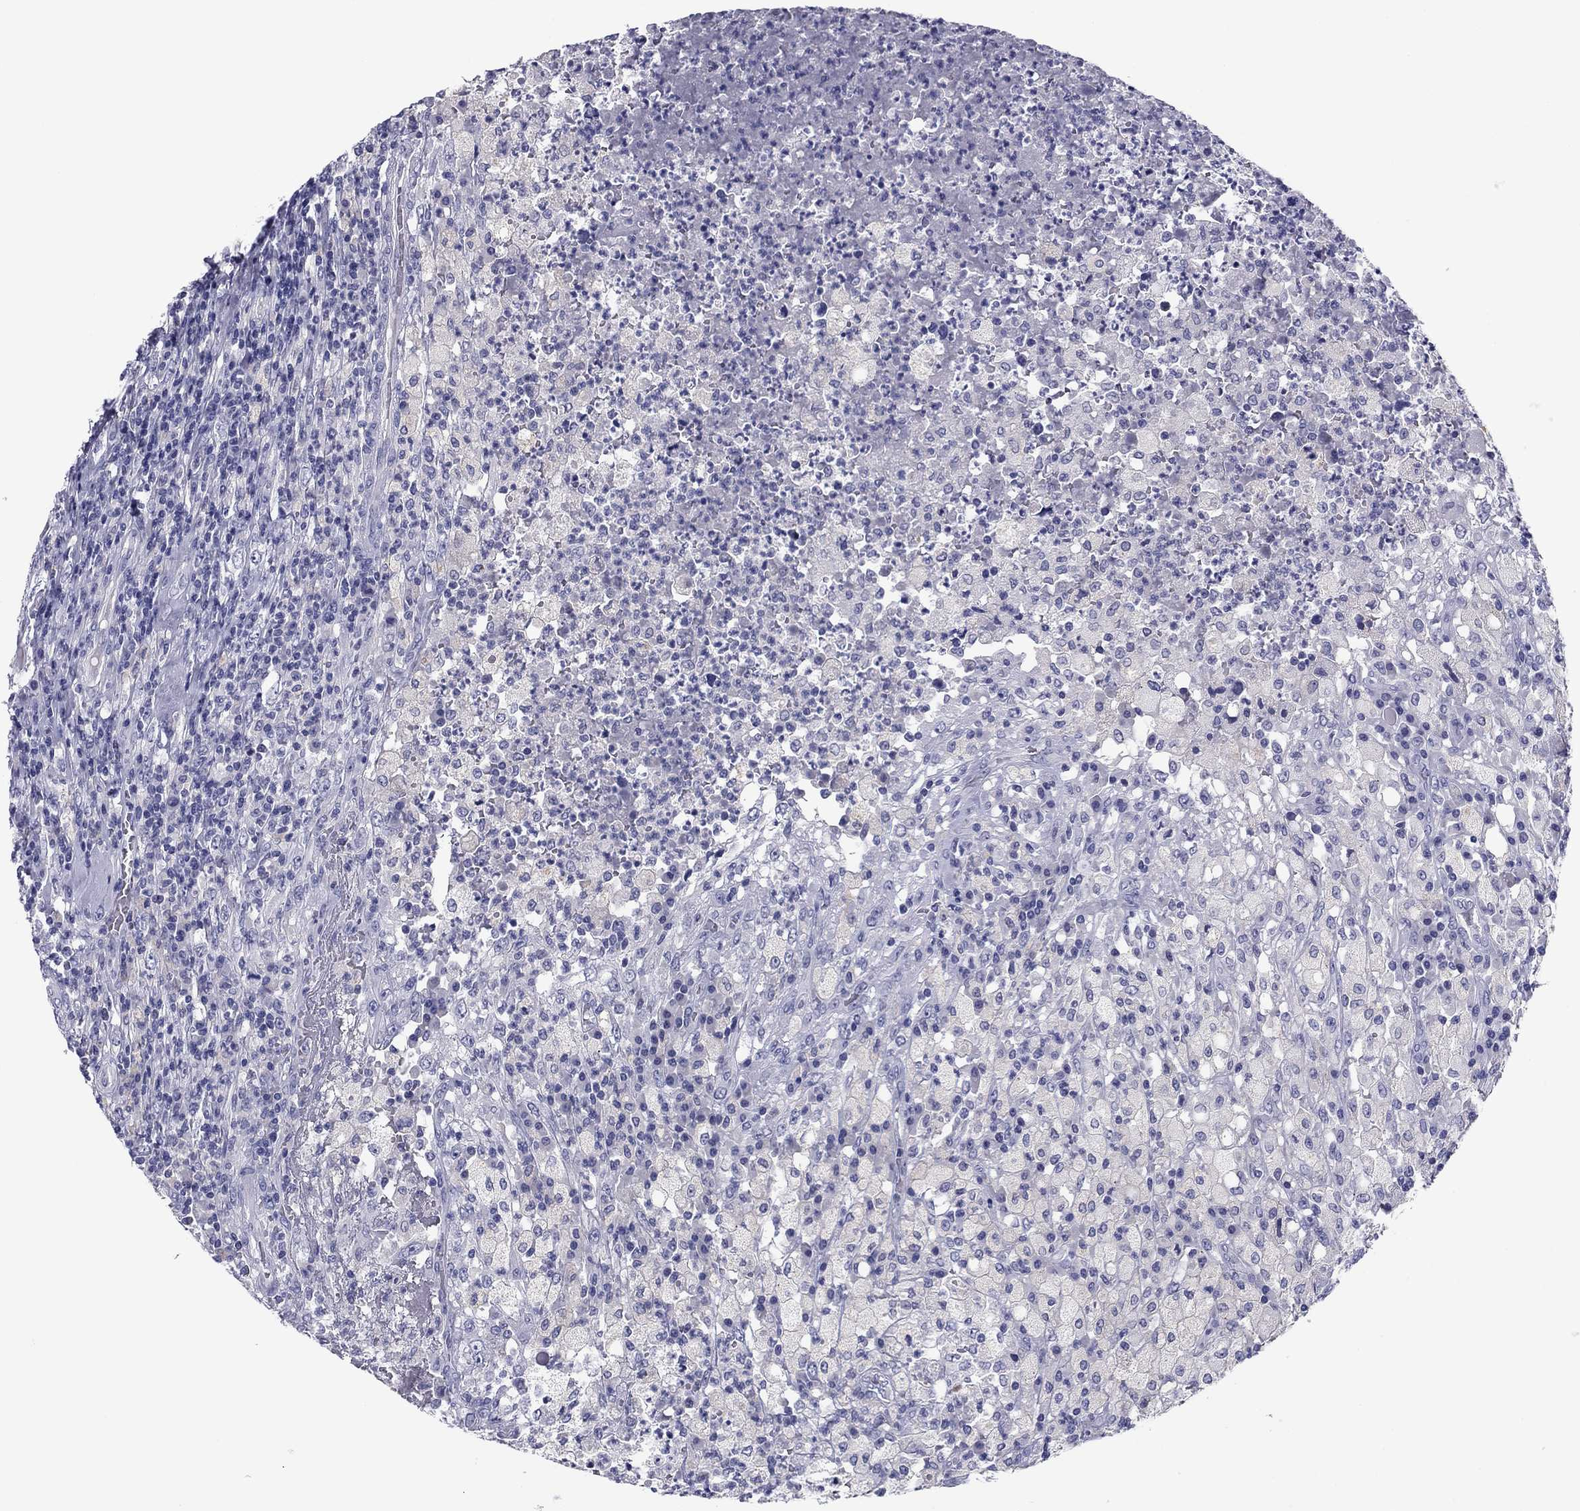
{"staining": {"intensity": "negative", "quantity": "none", "location": "none"}, "tissue": "testis cancer", "cell_type": "Tumor cells", "image_type": "cancer", "snomed": [{"axis": "morphology", "description": "Necrosis, NOS"}, {"axis": "morphology", "description": "Carcinoma, Embryonal, NOS"}, {"axis": "topography", "description": "Testis"}], "caption": "DAB (3,3'-diaminobenzidine) immunohistochemical staining of human embryonal carcinoma (testis) shows no significant staining in tumor cells.", "gene": "TCFL5", "patient": {"sex": "male", "age": 19}}